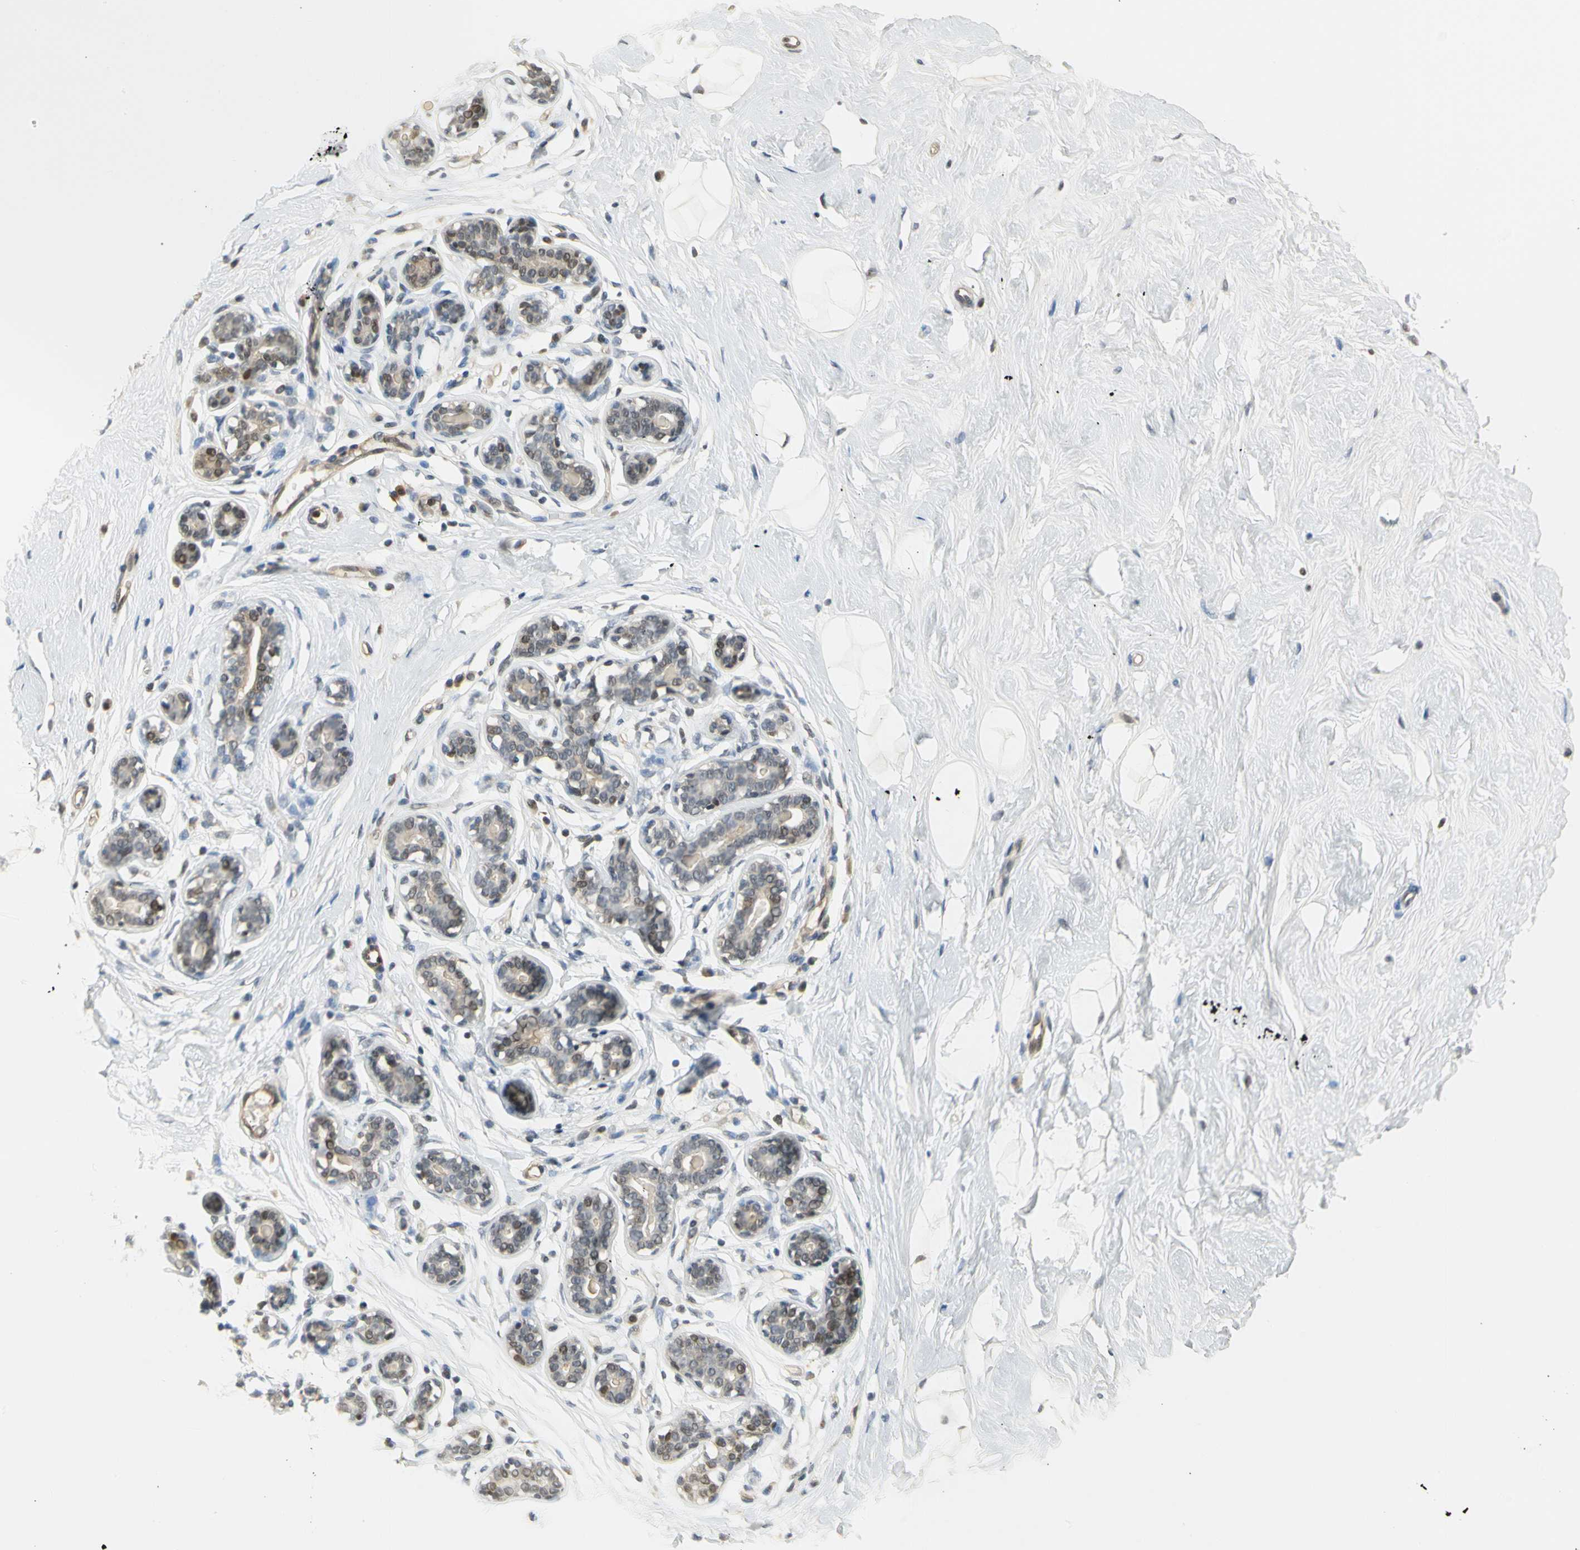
{"staining": {"intensity": "negative", "quantity": "none", "location": "none"}, "tissue": "breast", "cell_type": "Adipocytes", "image_type": "normal", "snomed": [{"axis": "morphology", "description": "Normal tissue, NOS"}, {"axis": "topography", "description": "Breast"}], "caption": "High magnification brightfield microscopy of benign breast stained with DAB (brown) and counterstained with hematoxylin (blue): adipocytes show no significant staining. (DAB immunohistochemistry (IHC), high magnification).", "gene": "IMPG2", "patient": {"sex": "female", "age": 23}}